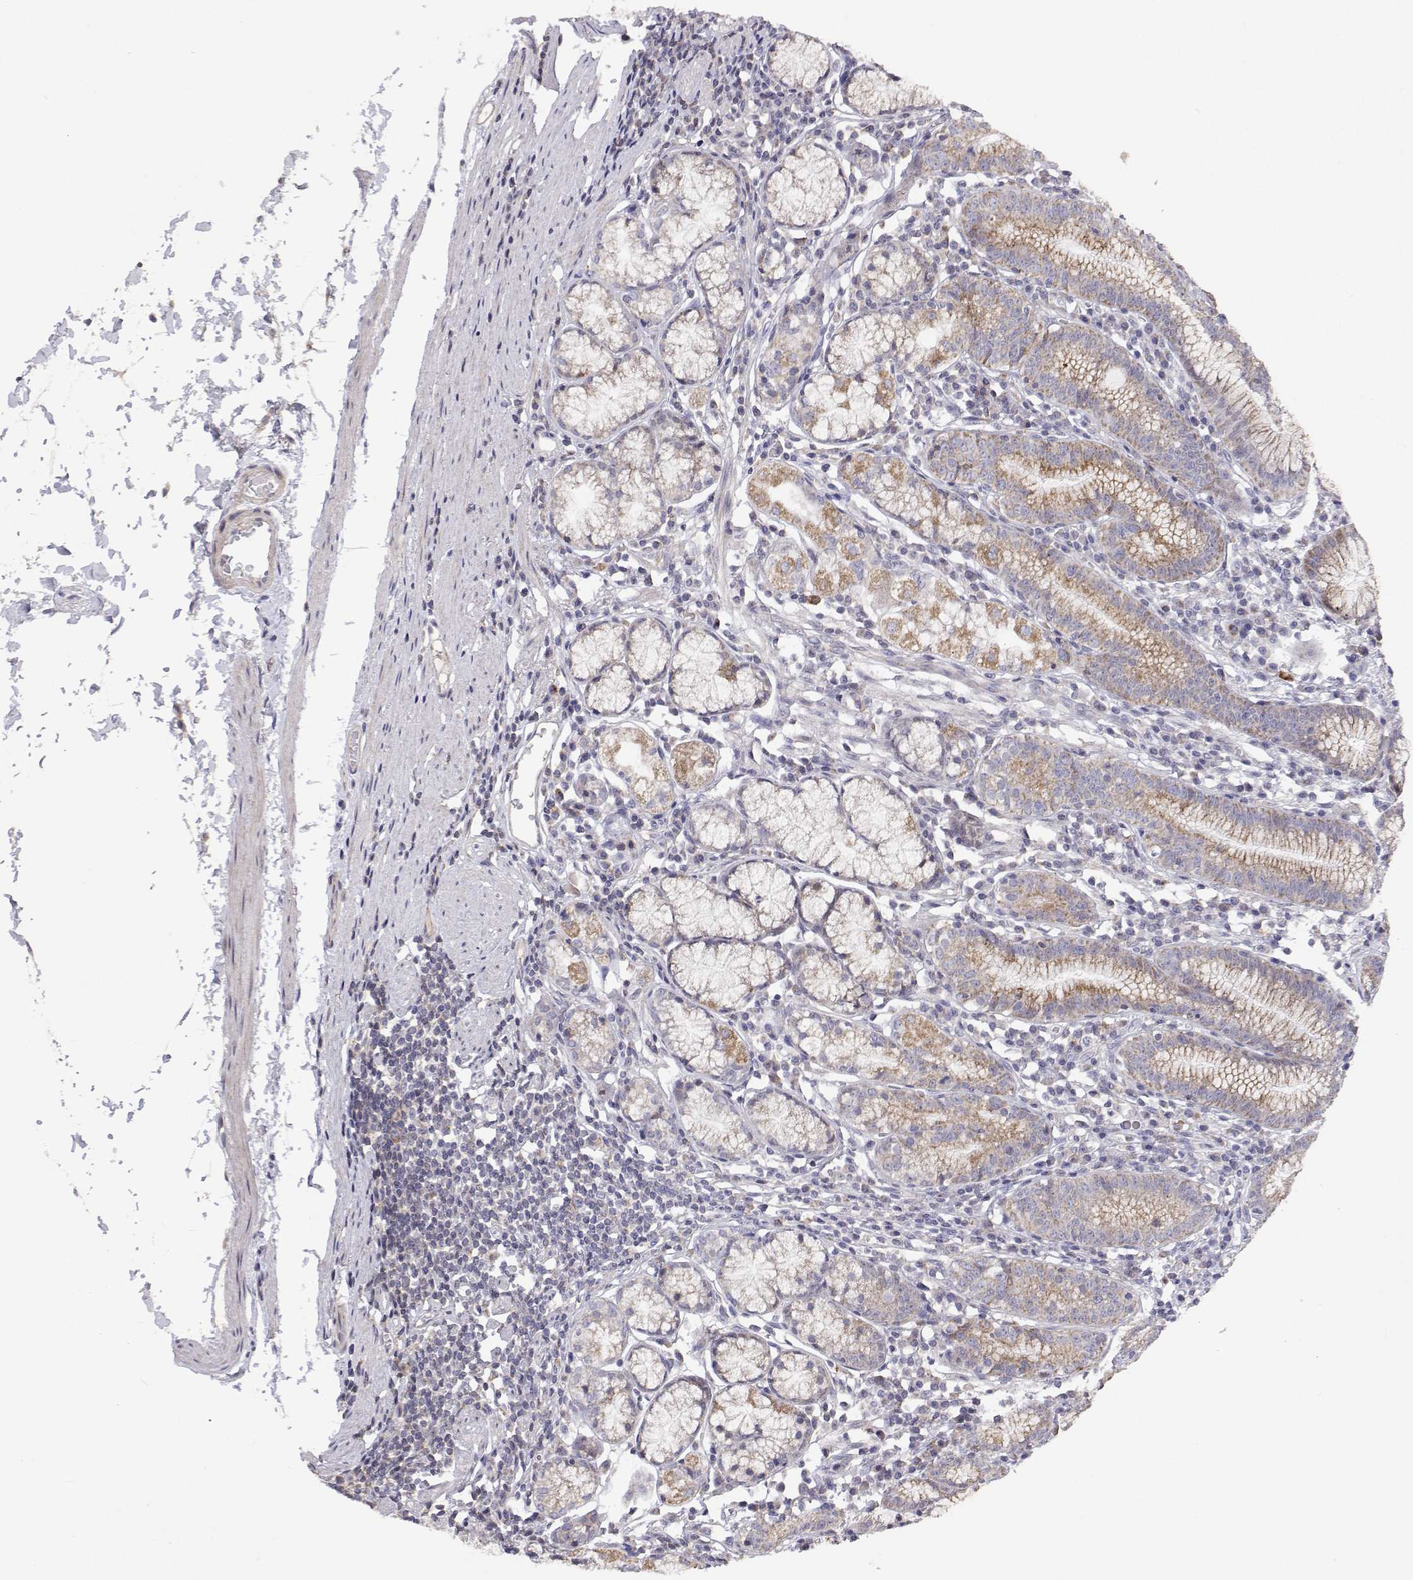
{"staining": {"intensity": "moderate", "quantity": "25%-75%", "location": "cytoplasmic/membranous"}, "tissue": "stomach", "cell_type": "Glandular cells", "image_type": "normal", "snomed": [{"axis": "morphology", "description": "Normal tissue, NOS"}, {"axis": "topography", "description": "Stomach"}], "caption": "This micrograph shows IHC staining of benign human stomach, with medium moderate cytoplasmic/membranous staining in about 25%-75% of glandular cells.", "gene": "MRPL3", "patient": {"sex": "male", "age": 55}}